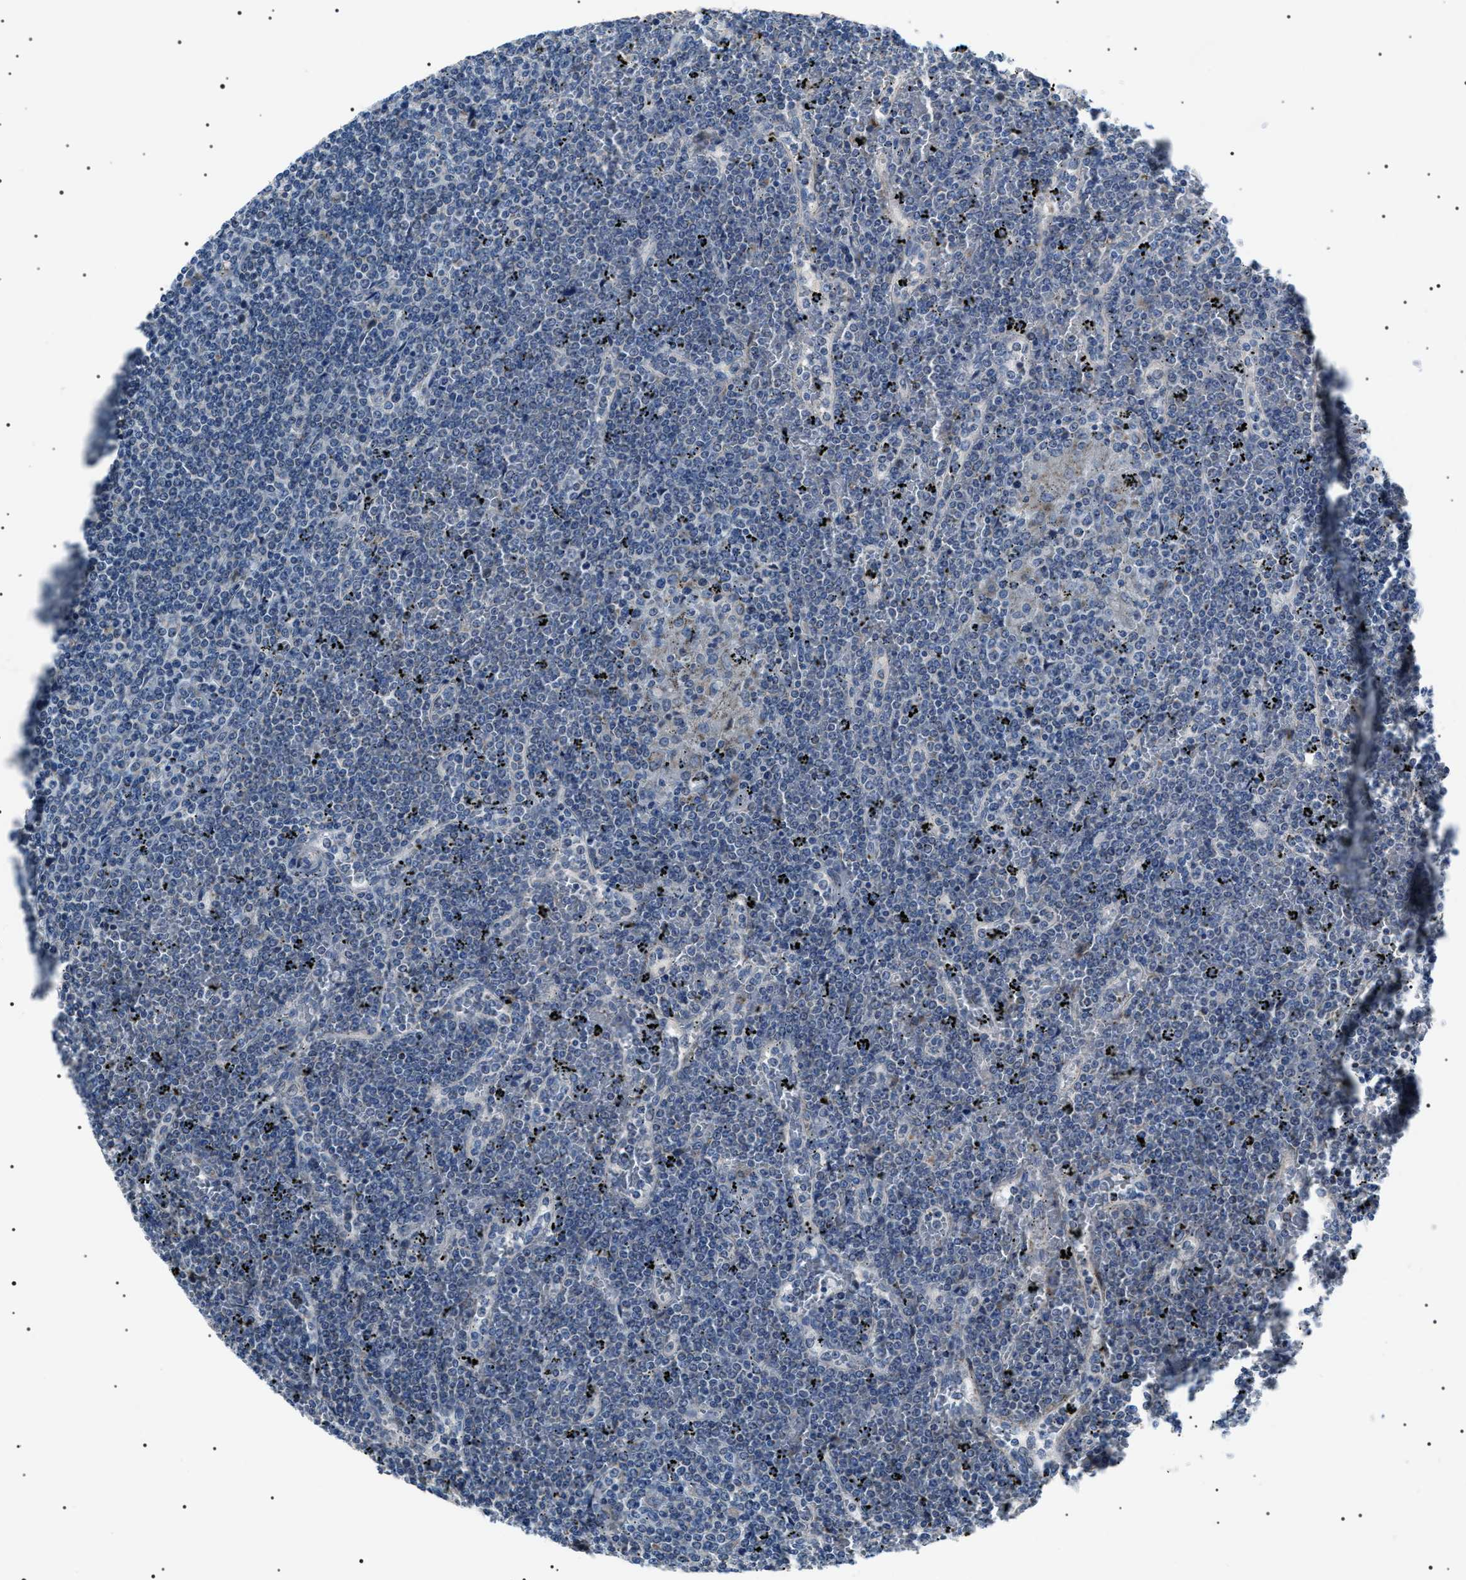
{"staining": {"intensity": "negative", "quantity": "none", "location": "none"}, "tissue": "lymphoma", "cell_type": "Tumor cells", "image_type": "cancer", "snomed": [{"axis": "morphology", "description": "Malignant lymphoma, non-Hodgkin's type, Low grade"}, {"axis": "topography", "description": "Spleen"}], "caption": "This is an immunohistochemistry photomicrograph of human lymphoma. There is no staining in tumor cells.", "gene": "TMEM222", "patient": {"sex": "female", "age": 19}}